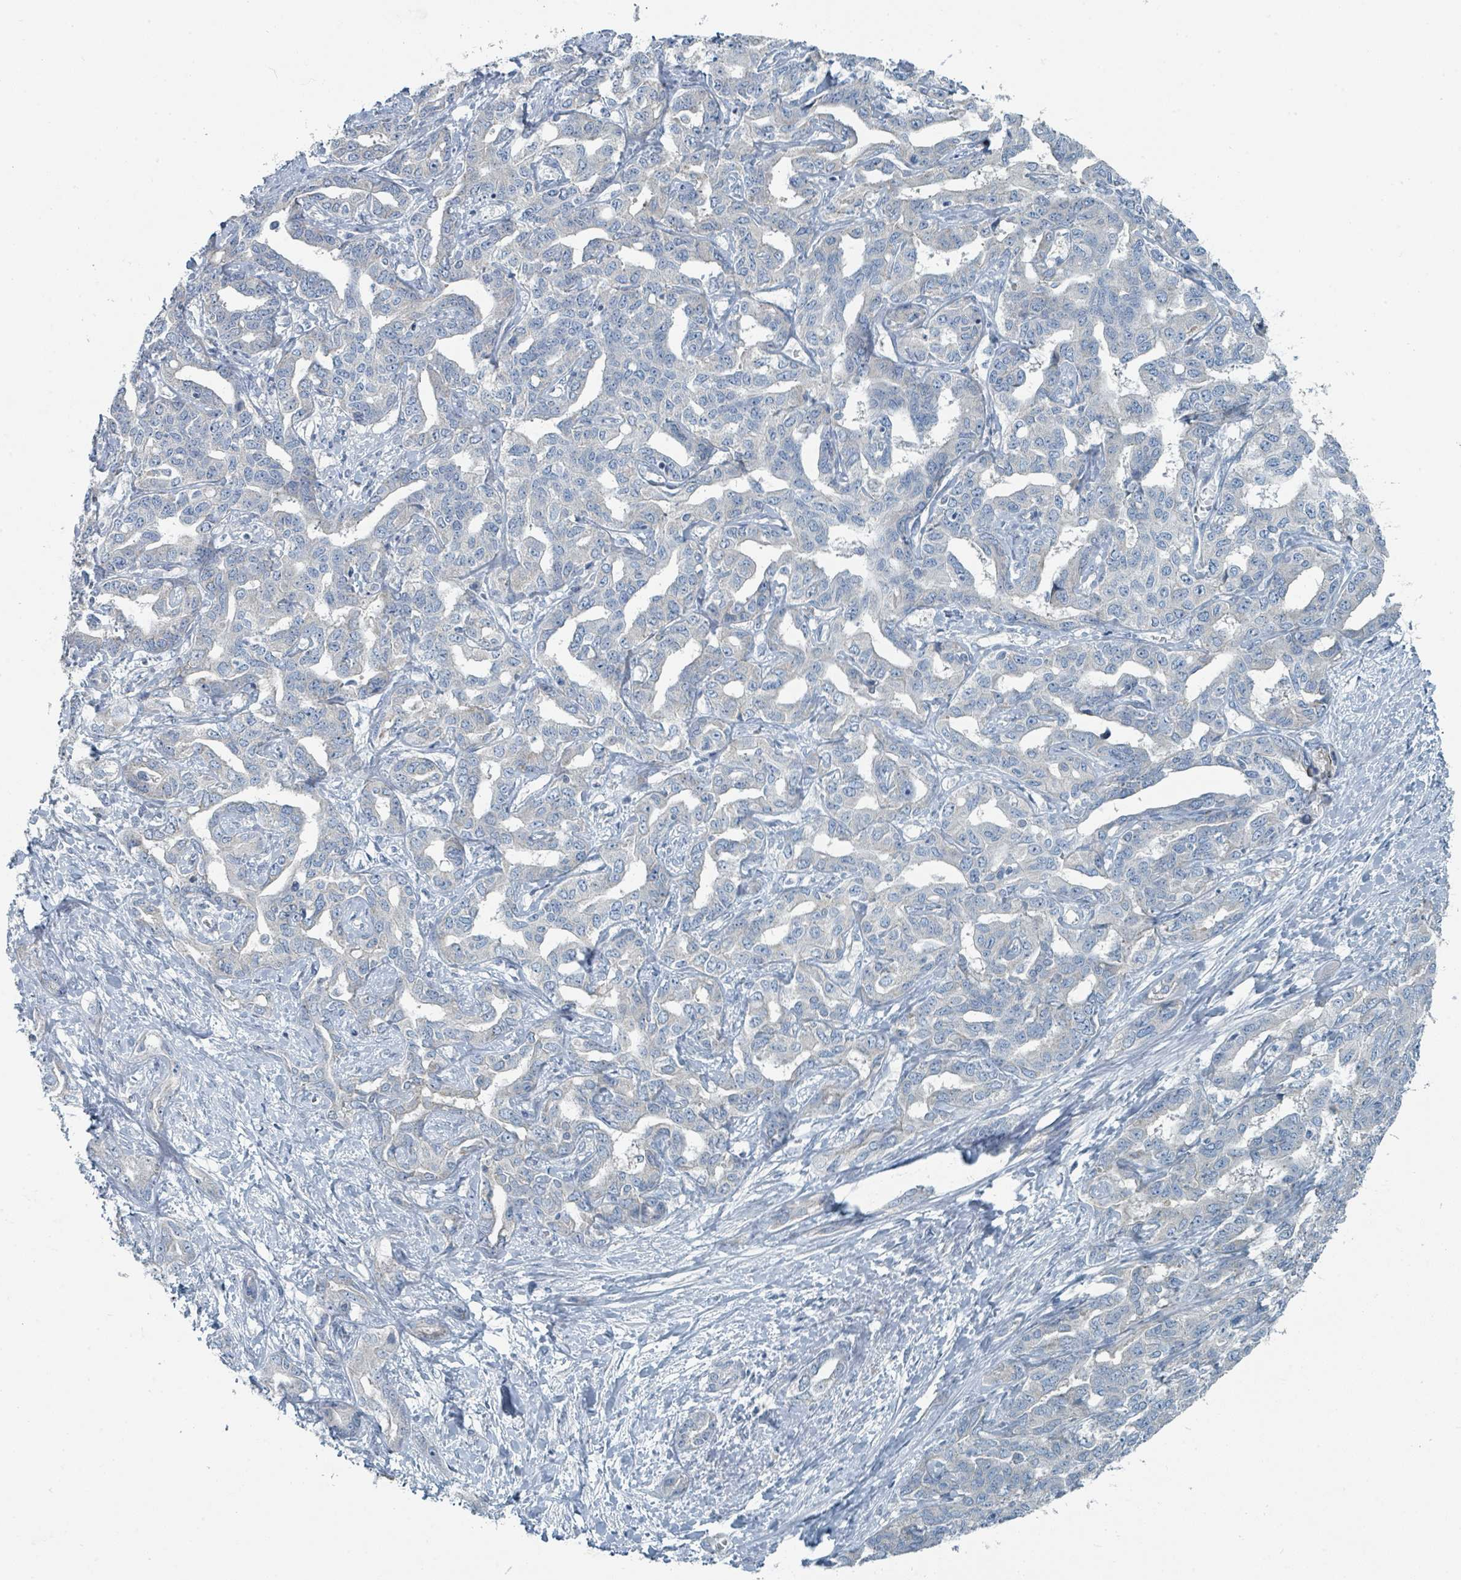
{"staining": {"intensity": "negative", "quantity": "none", "location": "none"}, "tissue": "liver cancer", "cell_type": "Tumor cells", "image_type": "cancer", "snomed": [{"axis": "morphology", "description": "Cholangiocarcinoma"}, {"axis": "topography", "description": "Liver"}], "caption": "A photomicrograph of human liver cholangiocarcinoma is negative for staining in tumor cells. (Brightfield microscopy of DAB (3,3'-diaminobenzidine) immunohistochemistry at high magnification).", "gene": "RASA4", "patient": {"sex": "male", "age": 59}}